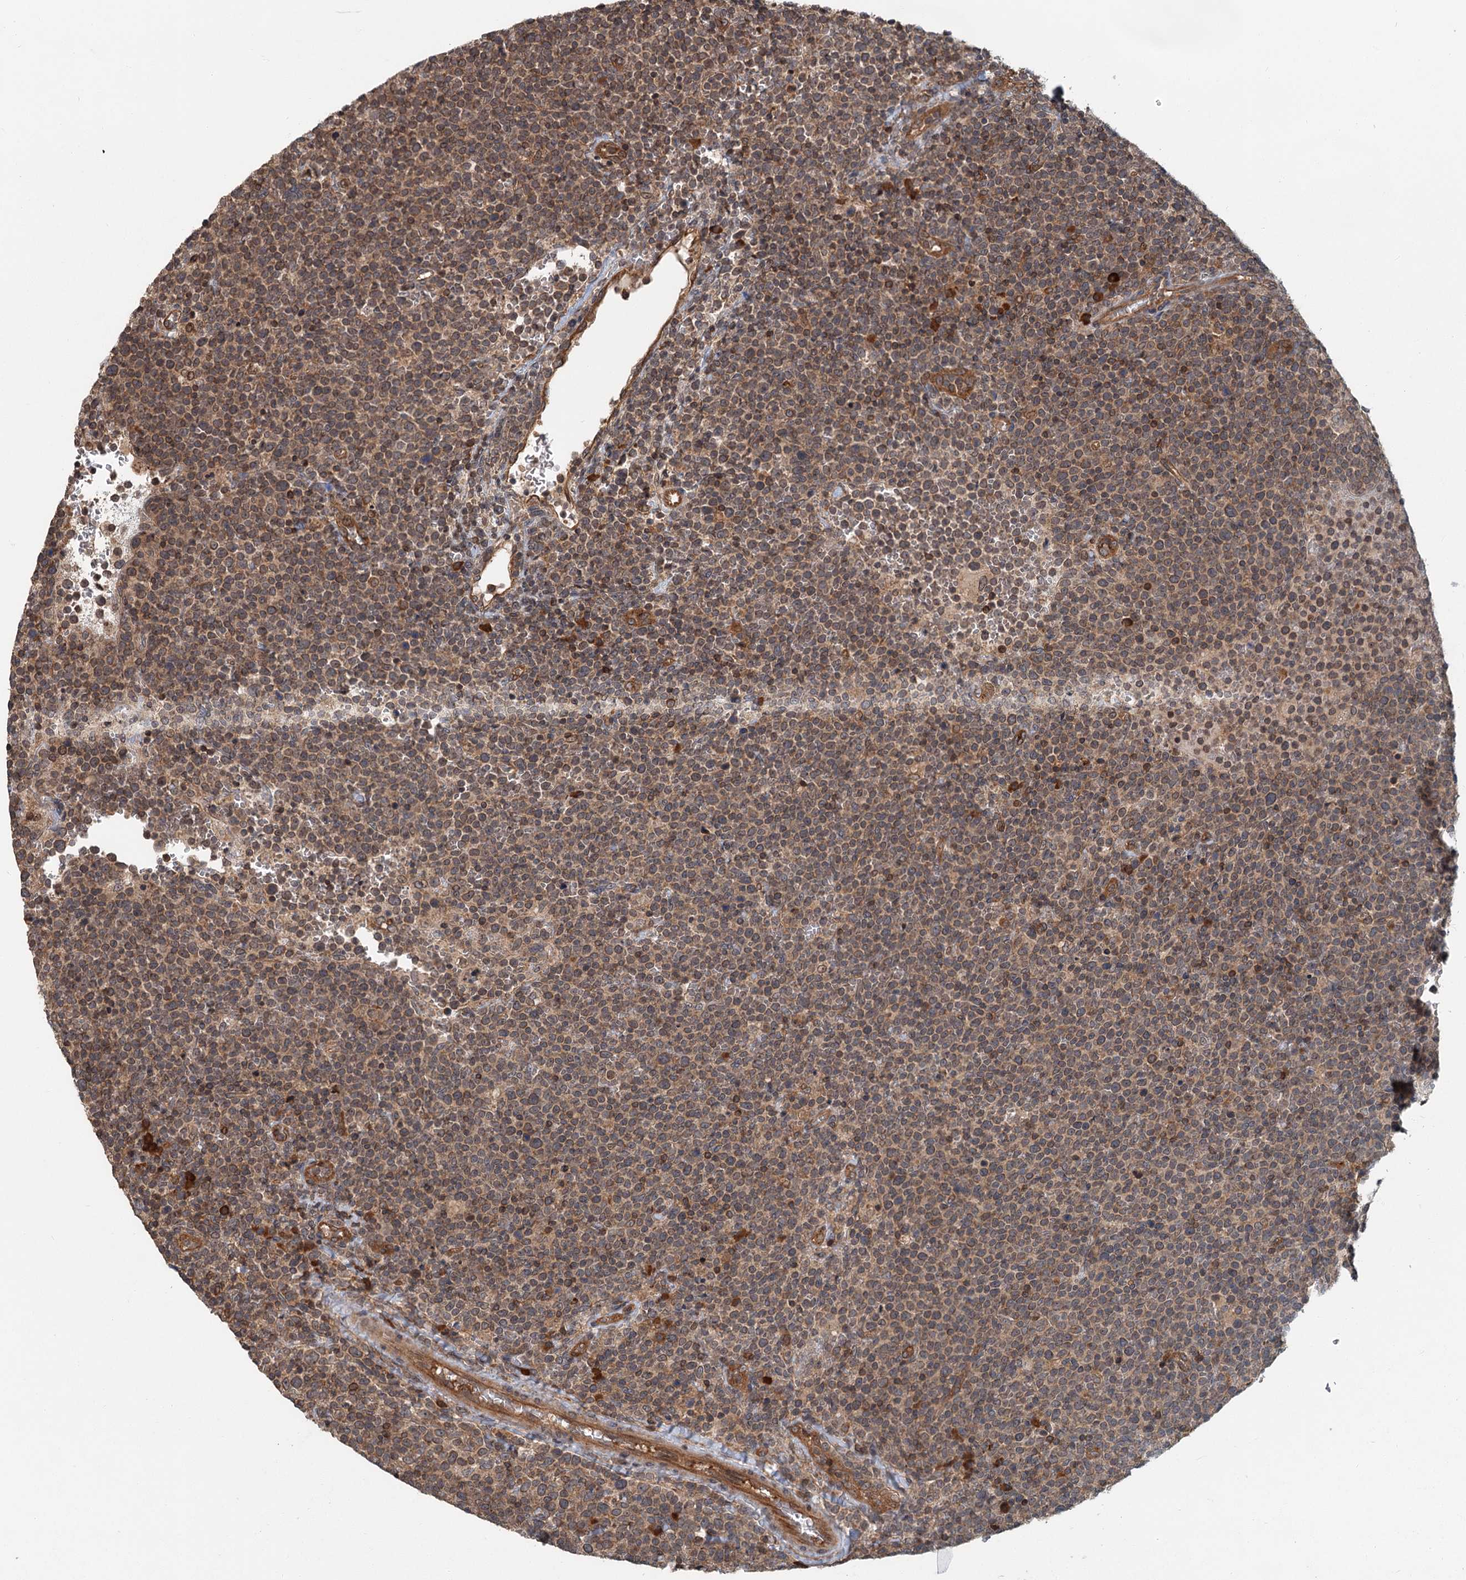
{"staining": {"intensity": "weak", "quantity": ">75%", "location": "cytoplasmic/membranous"}, "tissue": "lymphoma", "cell_type": "Tumor cells", "image_type": "cancer", "snomed": [{"axis": "morphology", "description": "Malignant lymphoma, non-Hodgkin's type, High grade"}, {"axis": "topography", "description": "Lymph node"}], "caption": "The image exhibits immunohistochemical staining of high-grade malignant lymphoma, non-Hodgkin's type. There is weak cytoplasmic/membranous positivity is seen in about >75% of tumor cells.", "gene": "ZNF527", "patient": {"sex": "male", "age": 61}}